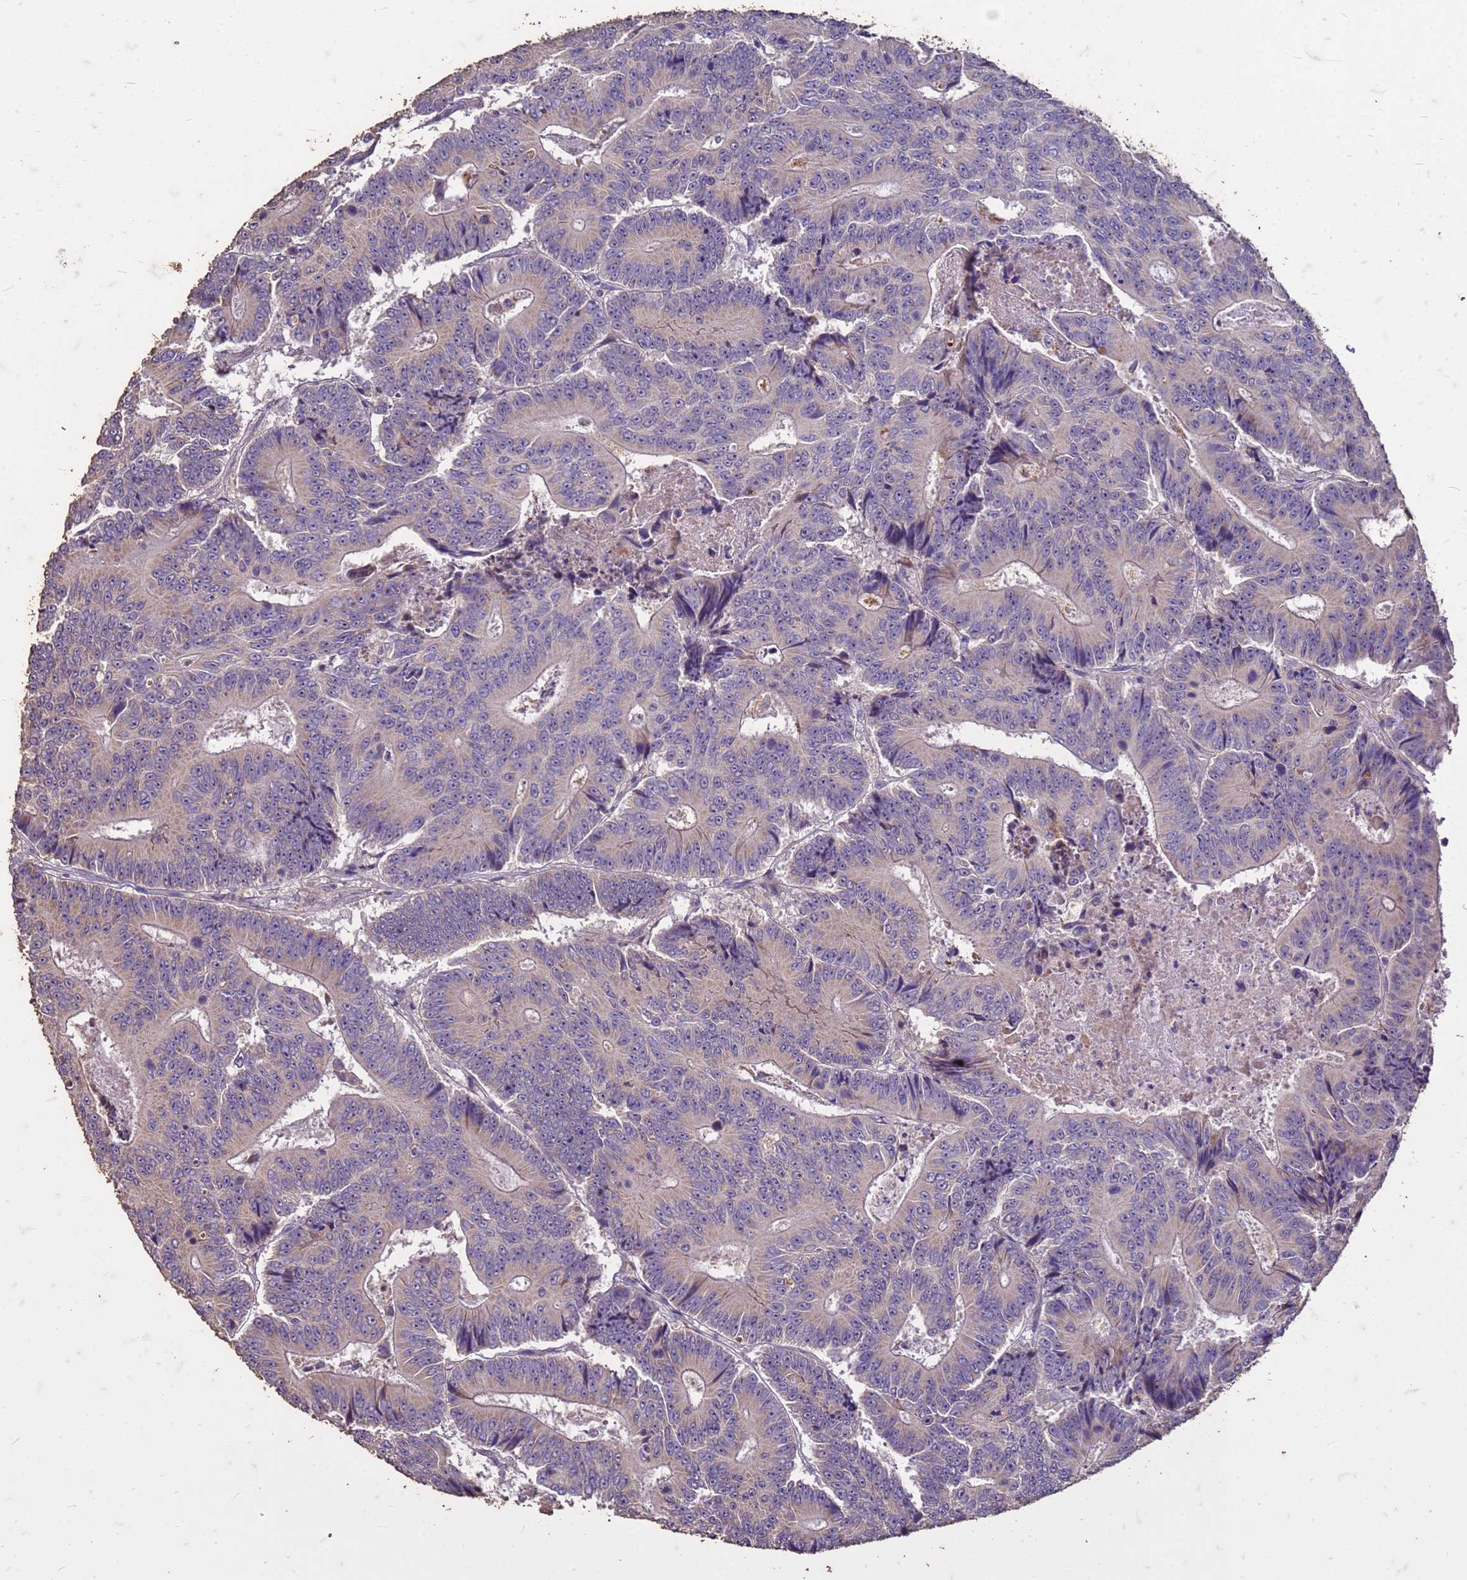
{"staining": {"intensity": "negative", "quantity": "none", "location": "none"}, "tissue": "colorectal cancer", "cell_type": "Tumor cells", "image_type": "cancer", "snomed": [{"axis": "morphology", "description": "Adenocarcinoma, NOS"}, {"axis": "topography", "description": "Colon"}], "caption": "High power microscopy micrograph of an immunohistochemistry (IHC) photomicrograph of colorectal cancer, revealing no significant expression in tumor cells.", "gene": "FAM184B", "patient": {"sex": "male", "age": 83}}